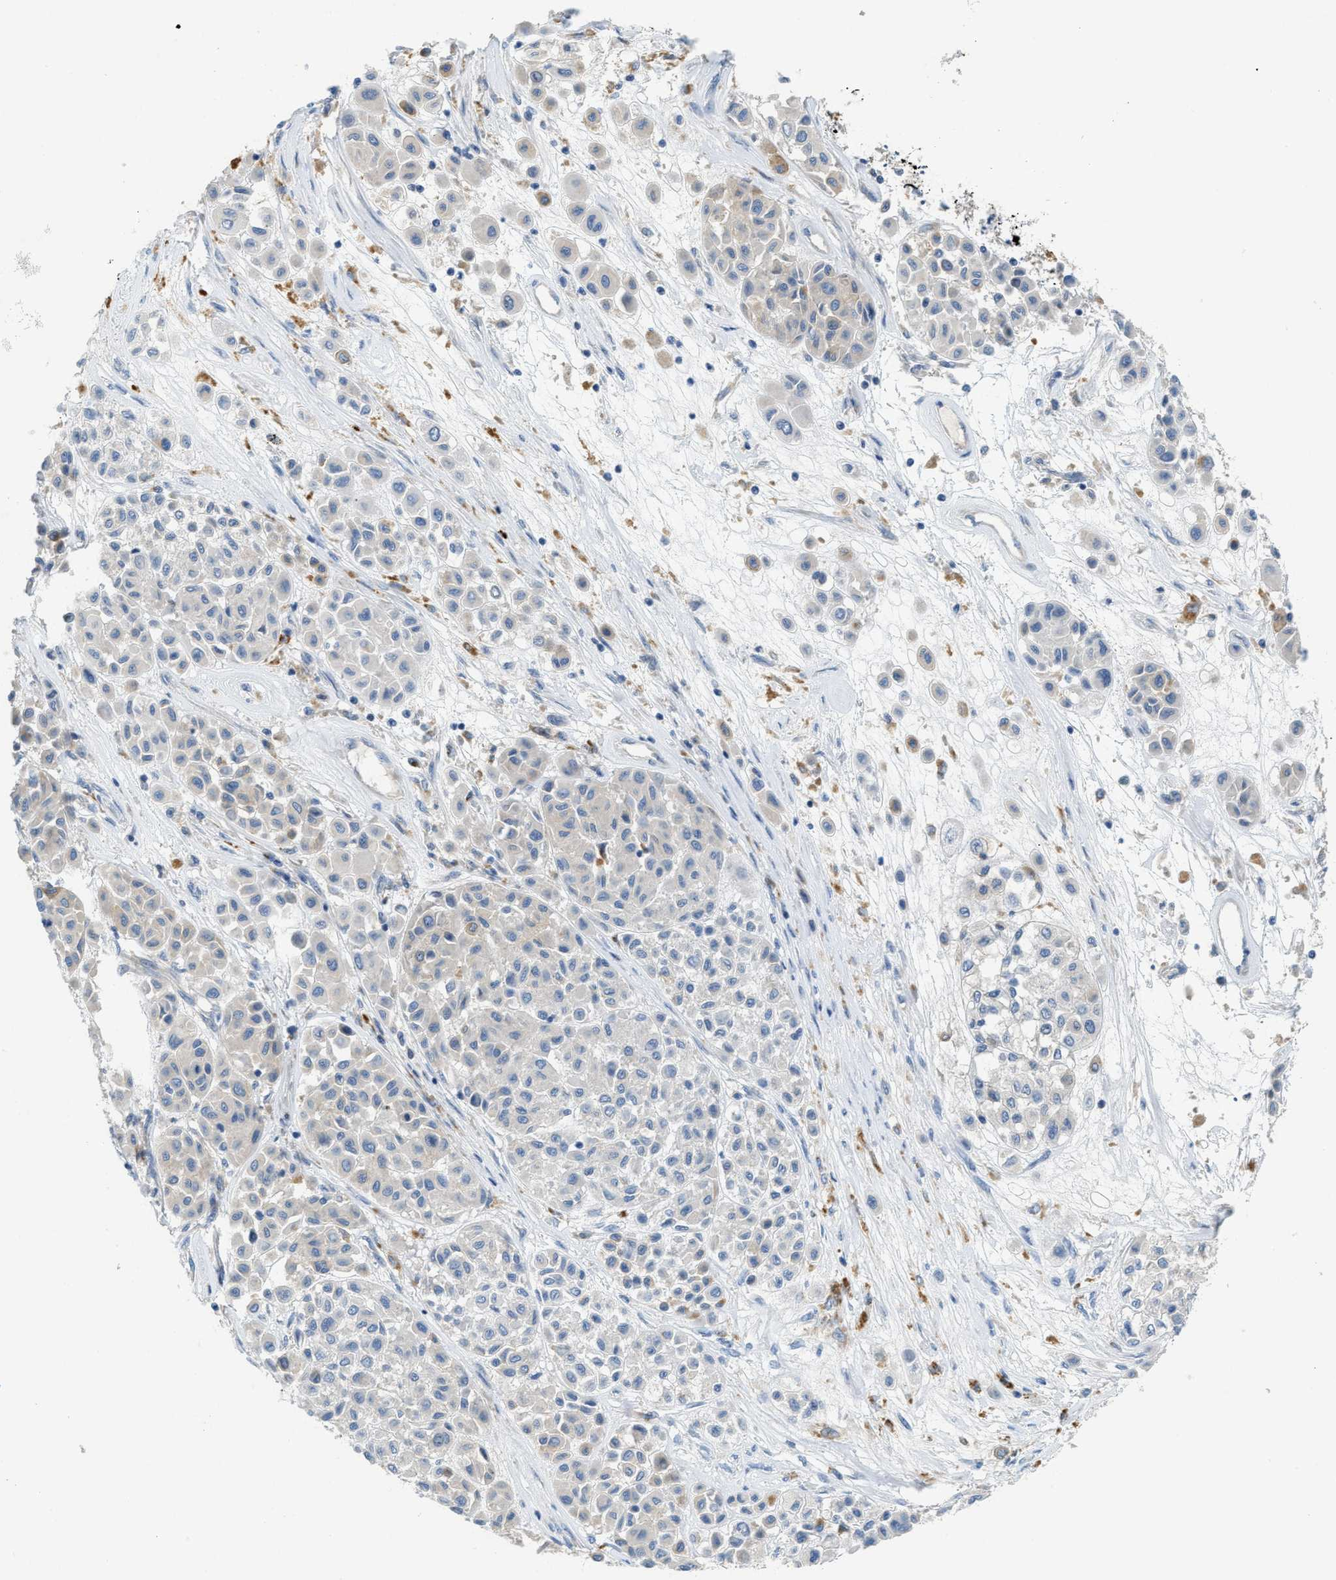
{"staining": {"intensity": "negative", "quantity": "none", "location": "none"}, "tissue": "melanoma", "cell_type": "Tumor cells", "image_type": "cancer", "snomed": [{"axis": "morphology", "description": "Malignant melanoma, Metastatic site"}, {"axis": "topography", "description": "Soft tissue"}], "caption": "Tumor cells are negative for protein expression in human melanoma. The staining was performed using DAB to visualize the protein expression in brown, while the nuclei were stained in blue with hematoxylin (Magnification: 20x).", "gene": "KLHDC10", "patient": {"sex": "male", "age": 41}}